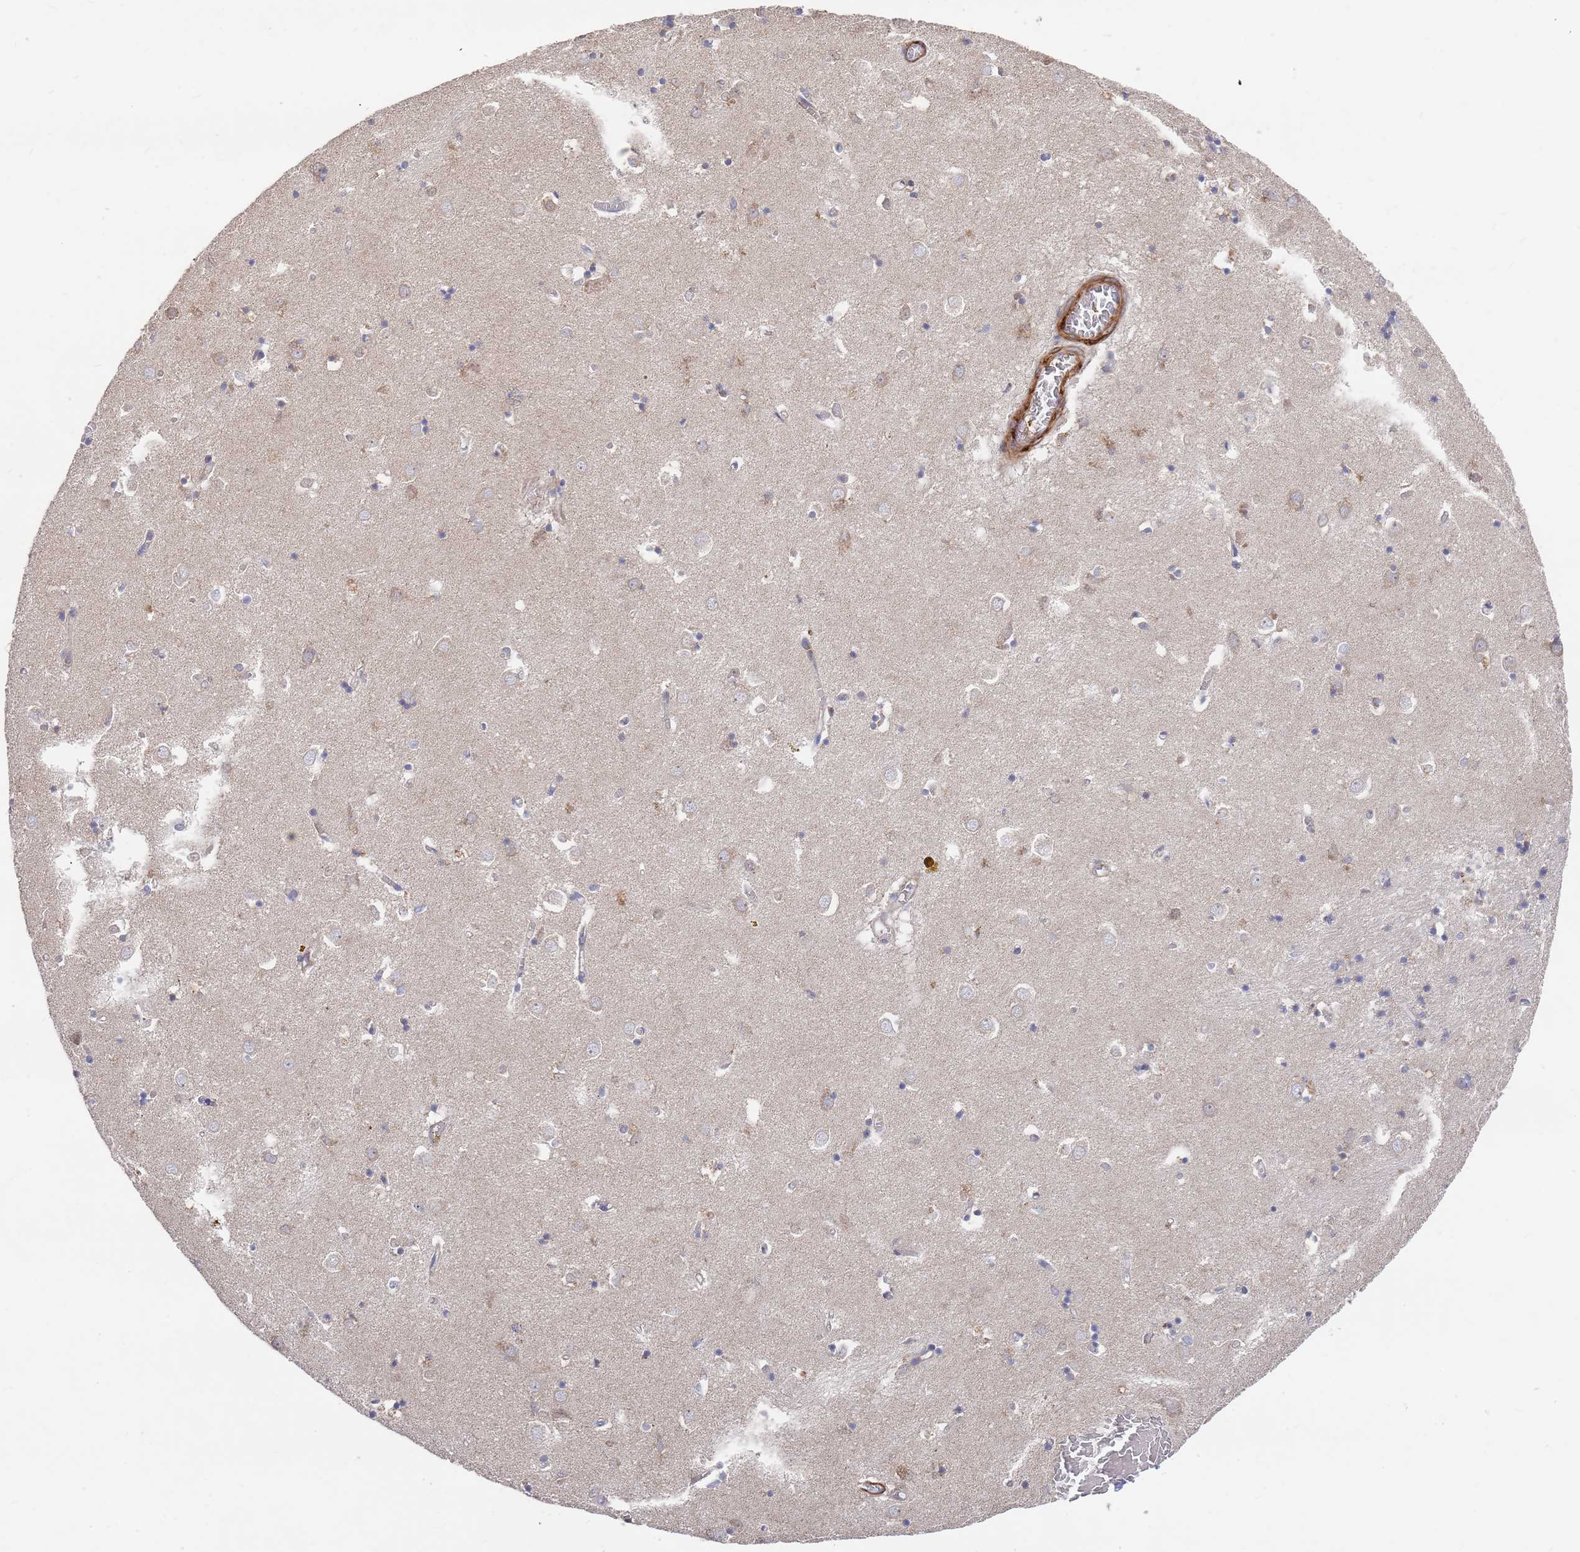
{"staining": {"intensity": "negative", "quantity": "none", "location": "none"}, "tissue": "caudate", "cell_type": "Glial cells", "image_type": "normal", "snomed": [{"axis": "morphology", "description": "Normal tissue, NOS"}, {"axis": "topography", "description": "Lateral ventricle wall"}], "caption": "IHC image of benign caudate: caudate stained with DAB (3,3'-diaminobenzidine) displays no significant protein expression in glial cells.", "gene": "WDFY3", "patient": {"sex": "male", "age": 70}}